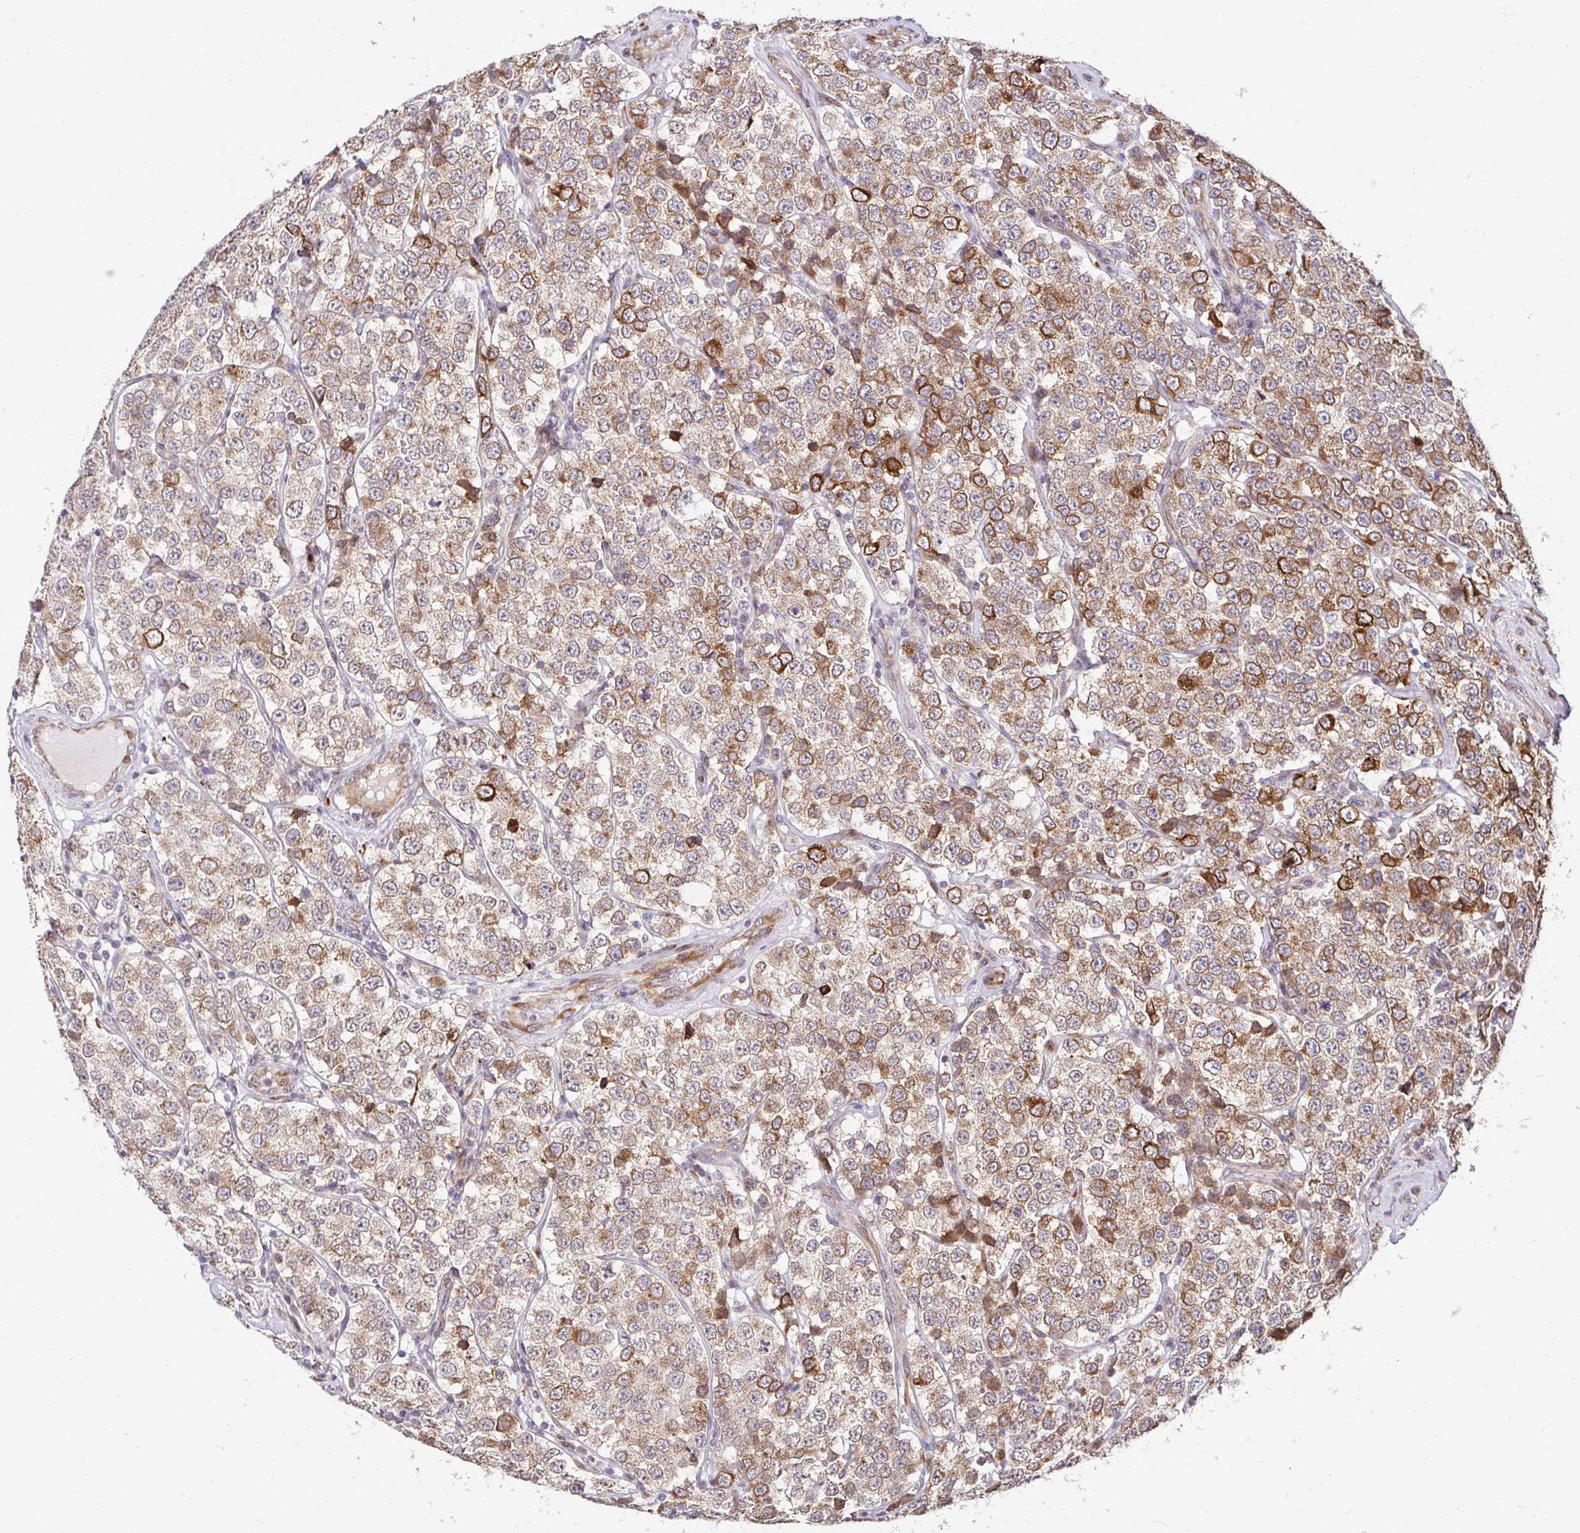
{"staining": {"intensity": "moderate", "quantity": ">75%", "location": "cytoplasmic/membranous"}, "tissue": "testis cancer", "cell_type": "Tumor cells", "image_type": "cancer", "snomed": [{"axis": "morphology", "description": "Seminoma, NOS"}, {"axis": "topography", "description": "Testis"}], "caption": "Immunohistochemical staining of human testis cancer (seminoma) exhibits medium levels of moderate cytoplasmic/membranous protein expression in about >75% of tumor cells. (Stains: DAB (3,3'-diaminobenzidine) in brown, nuclei in blue, Microscopy: brightfield microscopy at high magnification).", "gene": "HPS1", "patient": {"sex": "male", "age": 34}}